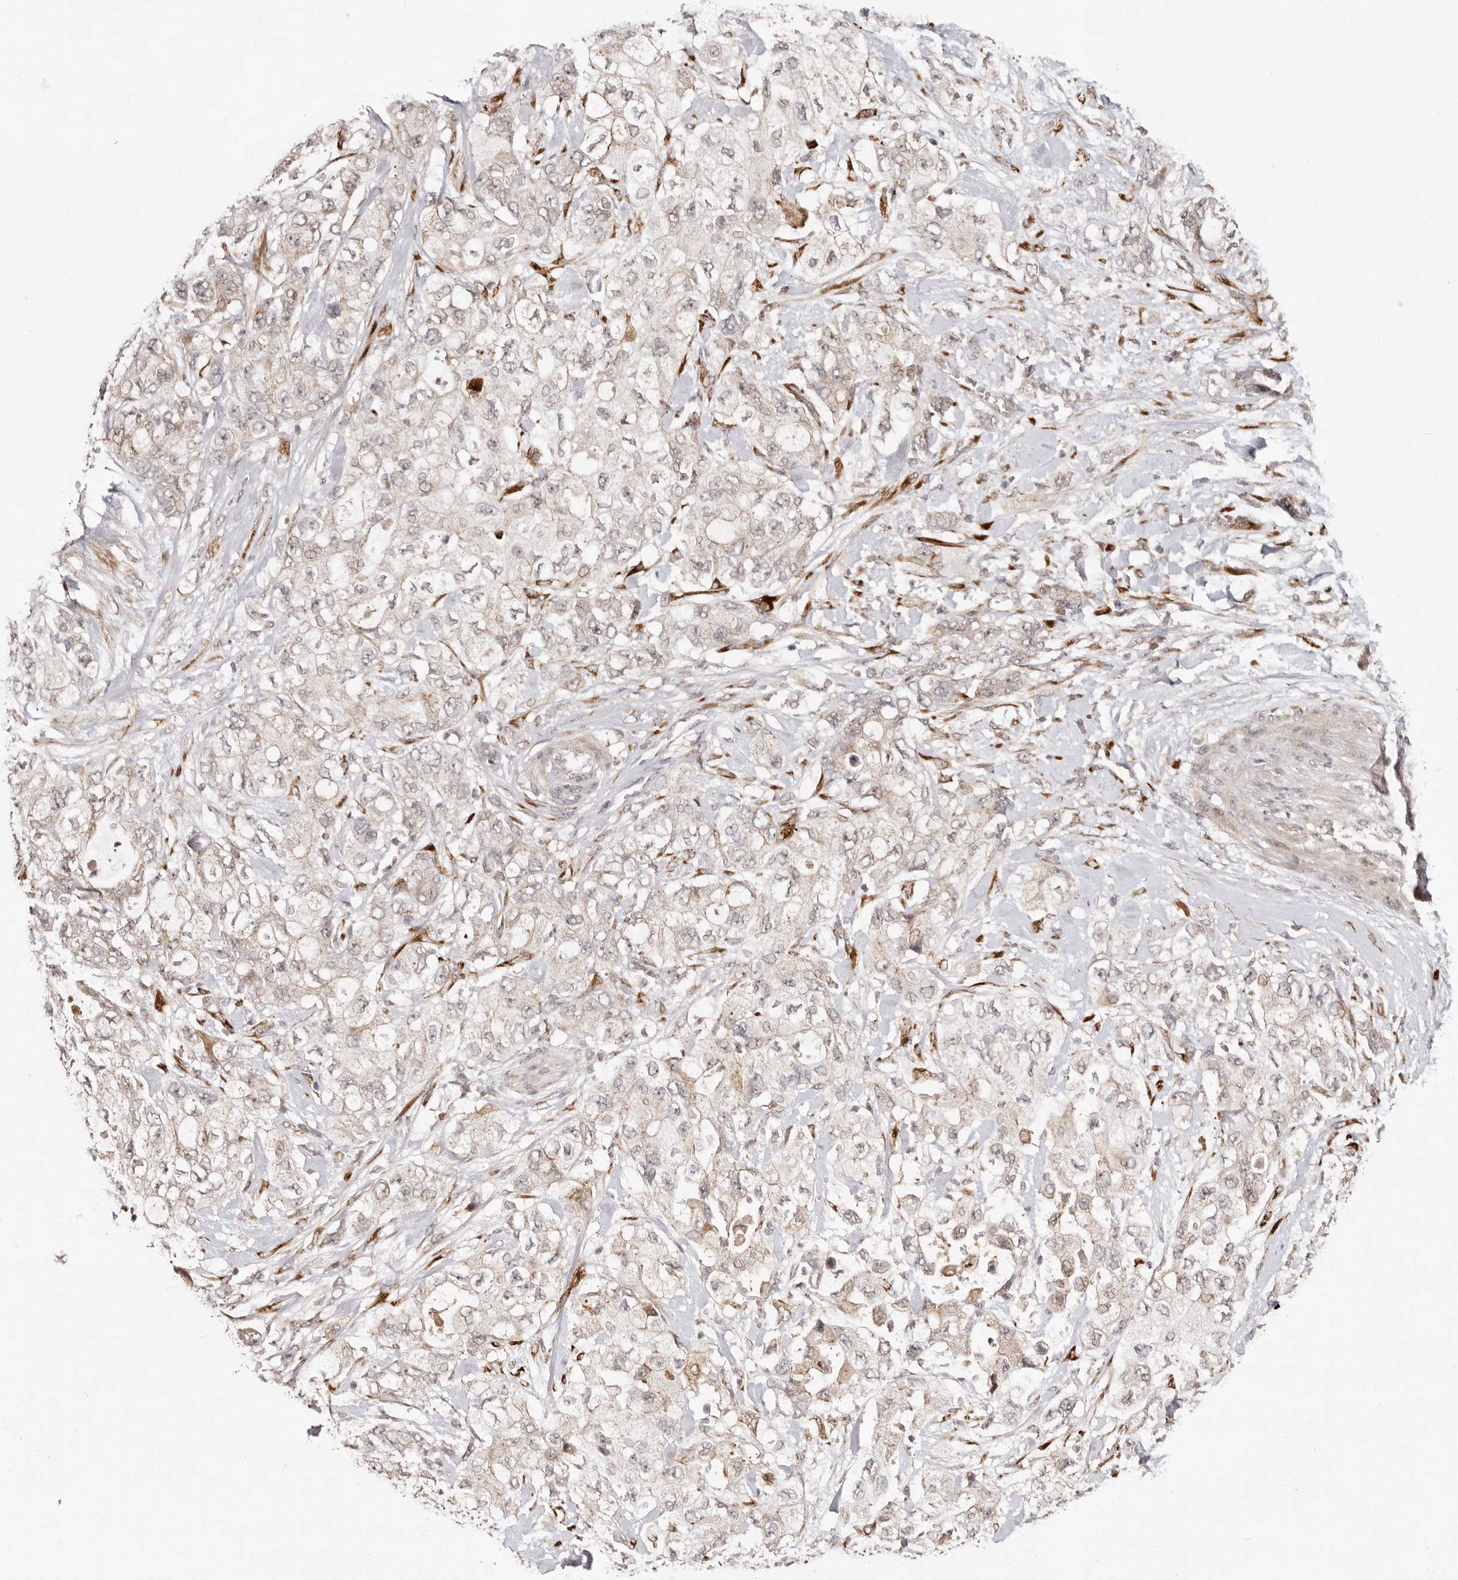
{"staining": {"intensity": "moderate", "quantity": "<25%", "location": "nuclear"}, "tissue": "pancreatic cancer", "cell_type": "Tumor cells", "image_type": "cancer", "snomed": [{"axis": "morphology", "description": "Adenocarcinoma, NOS"}, {"axis": "topography", "description": "Pancreas"}], "caption": "Protein staining by IHC displays moderate nuclear staining in approximately <25% of tumor cells in adenocarcinoma (pancreatic).", "gene": "SRCAP", "patient": {"sex": "female", "age": 73}}